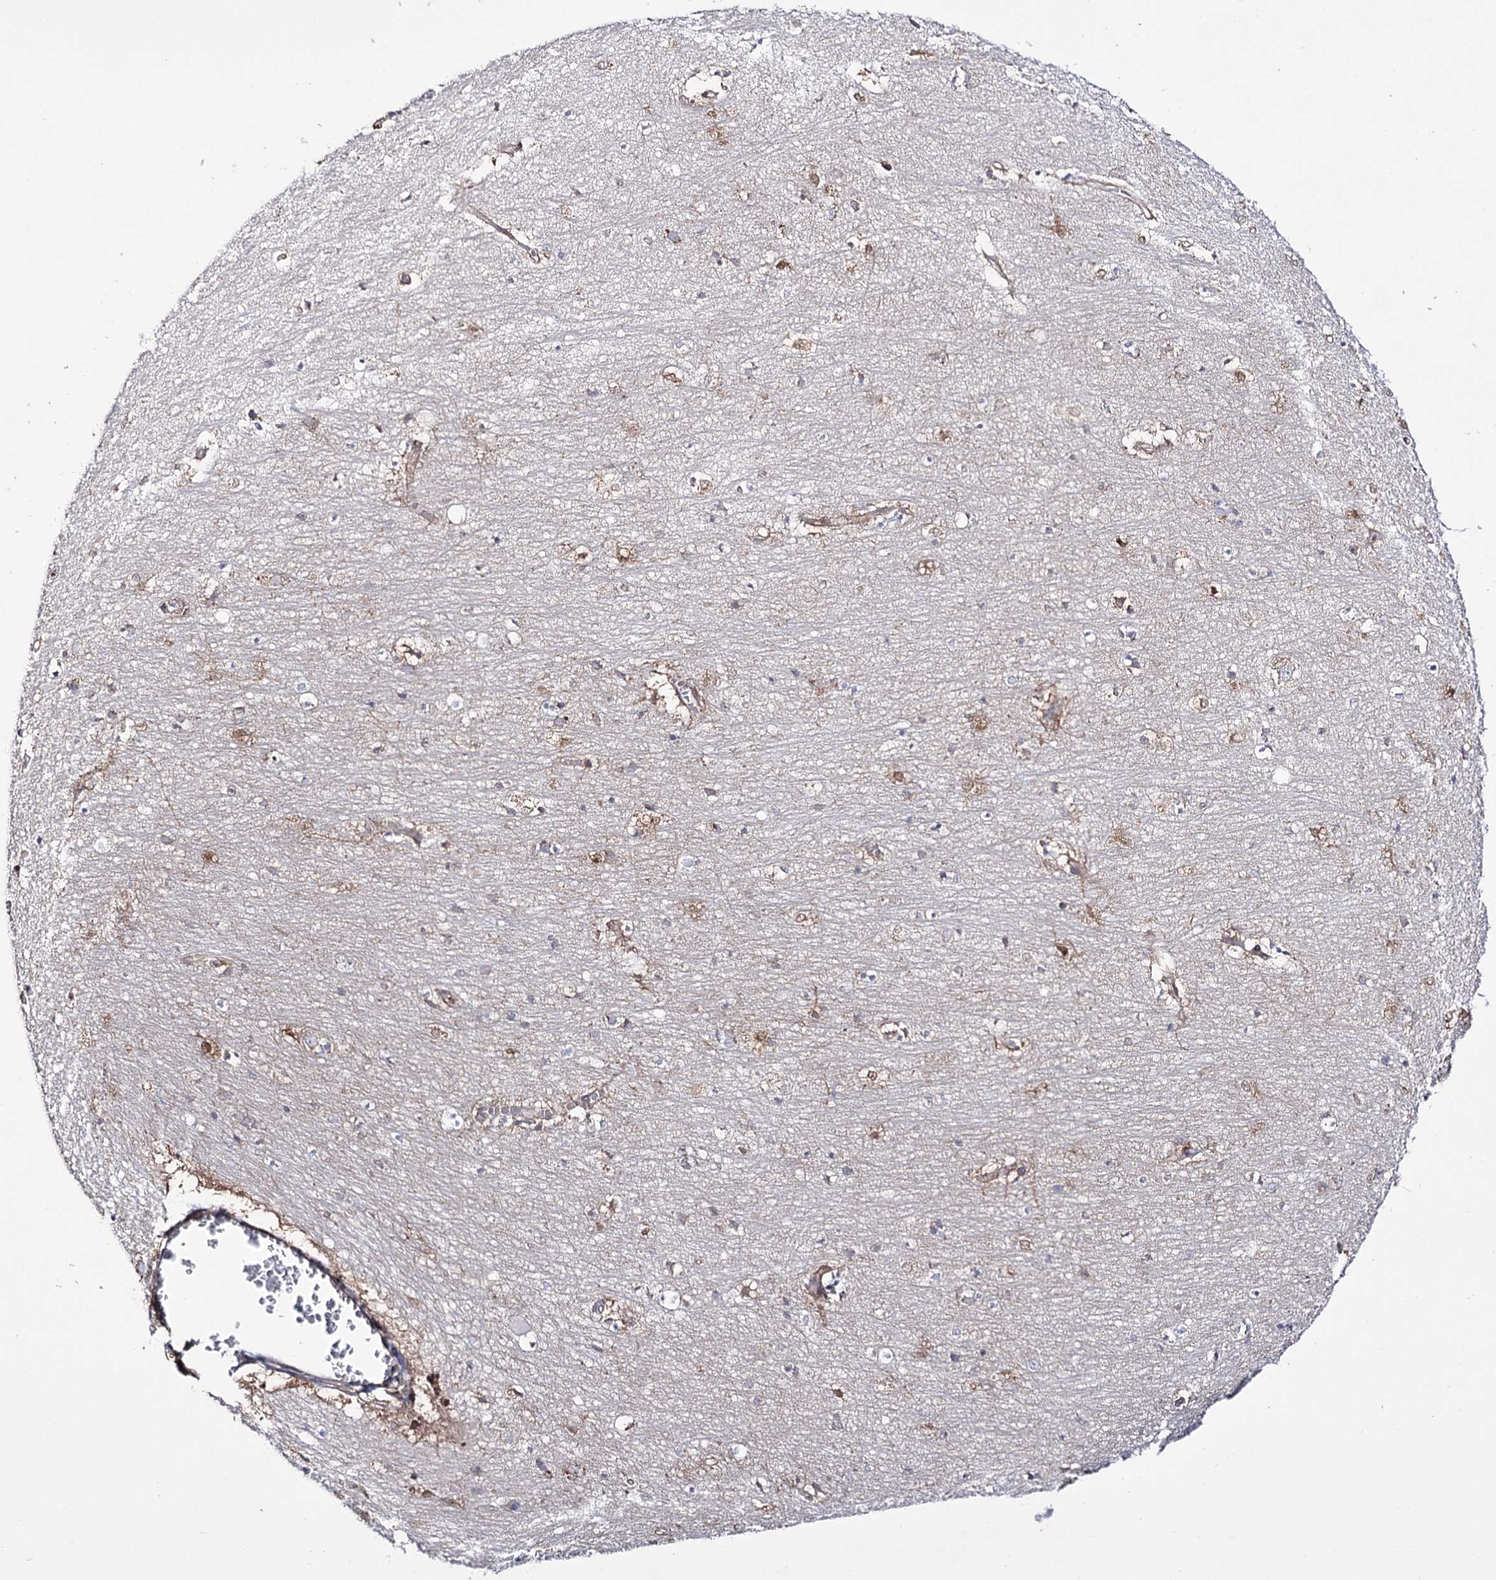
{"staining": {"intensity": "moderate", "quantity": "<25%", "location": "cytoplasmic/membranous"}, "tissue": "hippocampus", "cell_type": "Glial cells", "image_type": "normal", "snomed": [{"axis": "morphology", "description": "Normal tissue, NOS"}, {"axis": "topography", "description": "Hippocampus"}], "caption": "About <25% of glial cells in benign hippocampus show moderate cytoplasmic/membranous protein expression as visualized by brown immunohistochemical staining.", "gene": "PTER", "patient": {"sex": "female", "age": 64}}